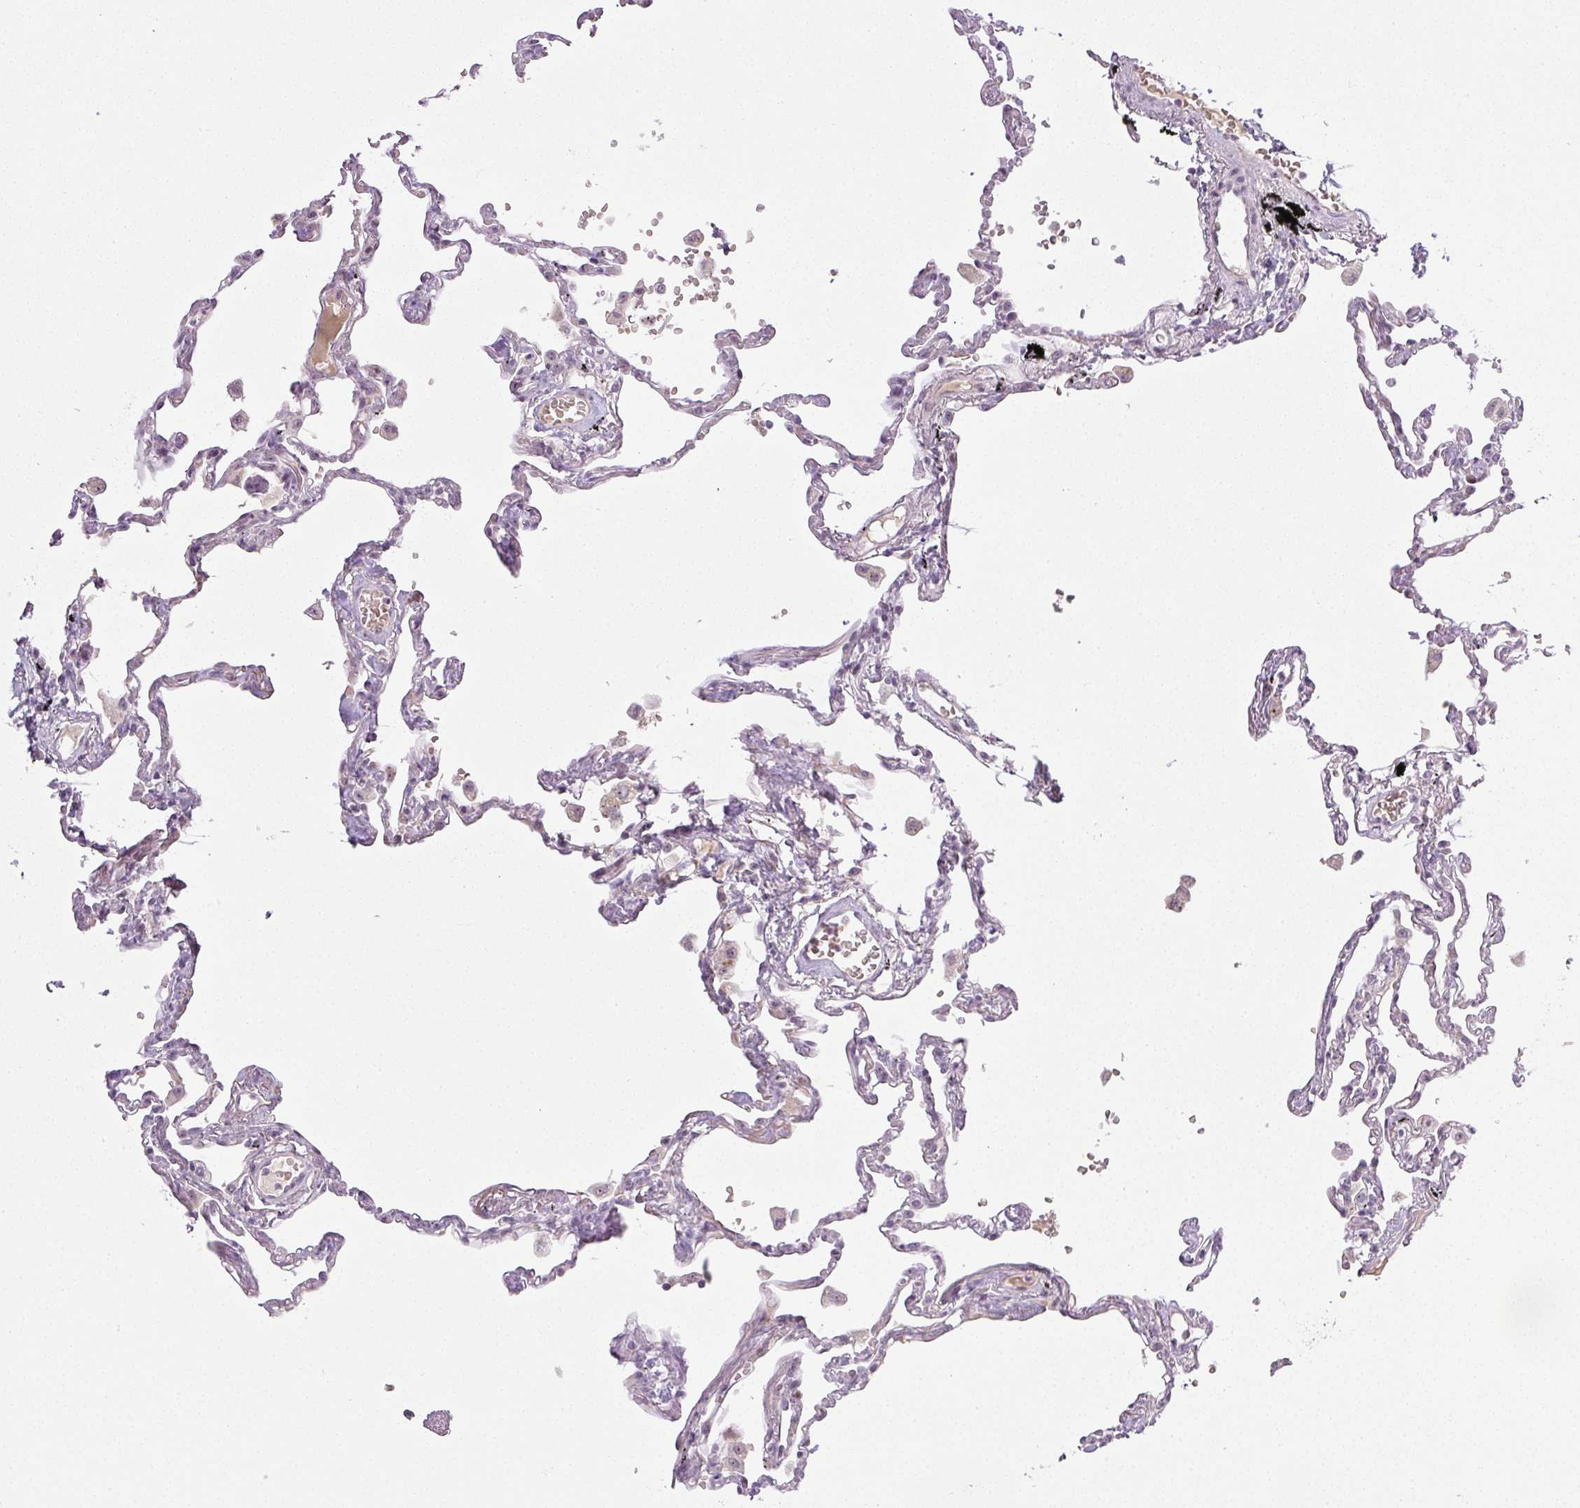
{"staining": {"intensity": "weak", "quantity": "25%-75%", "location": "nuclear"}, "tissue": "lung", "cell_type": "Alveolar cells", "image_type": "normal", "snomed": [{"axis": "morphology", "description": "Normal tissue, NOS"}, {"axis": "topography", "description": "Lung"}], "caption": "IHC of unremarkable lung shows low levels of weak nuclear staining in about 25%-75% of alveolar cells. (DAB (3,3'-diaminobenzidine) IHC with brightfield microscopy, high magnification).", "gene": "AAR2", "patient": {"sex": "female", "age": 67}}